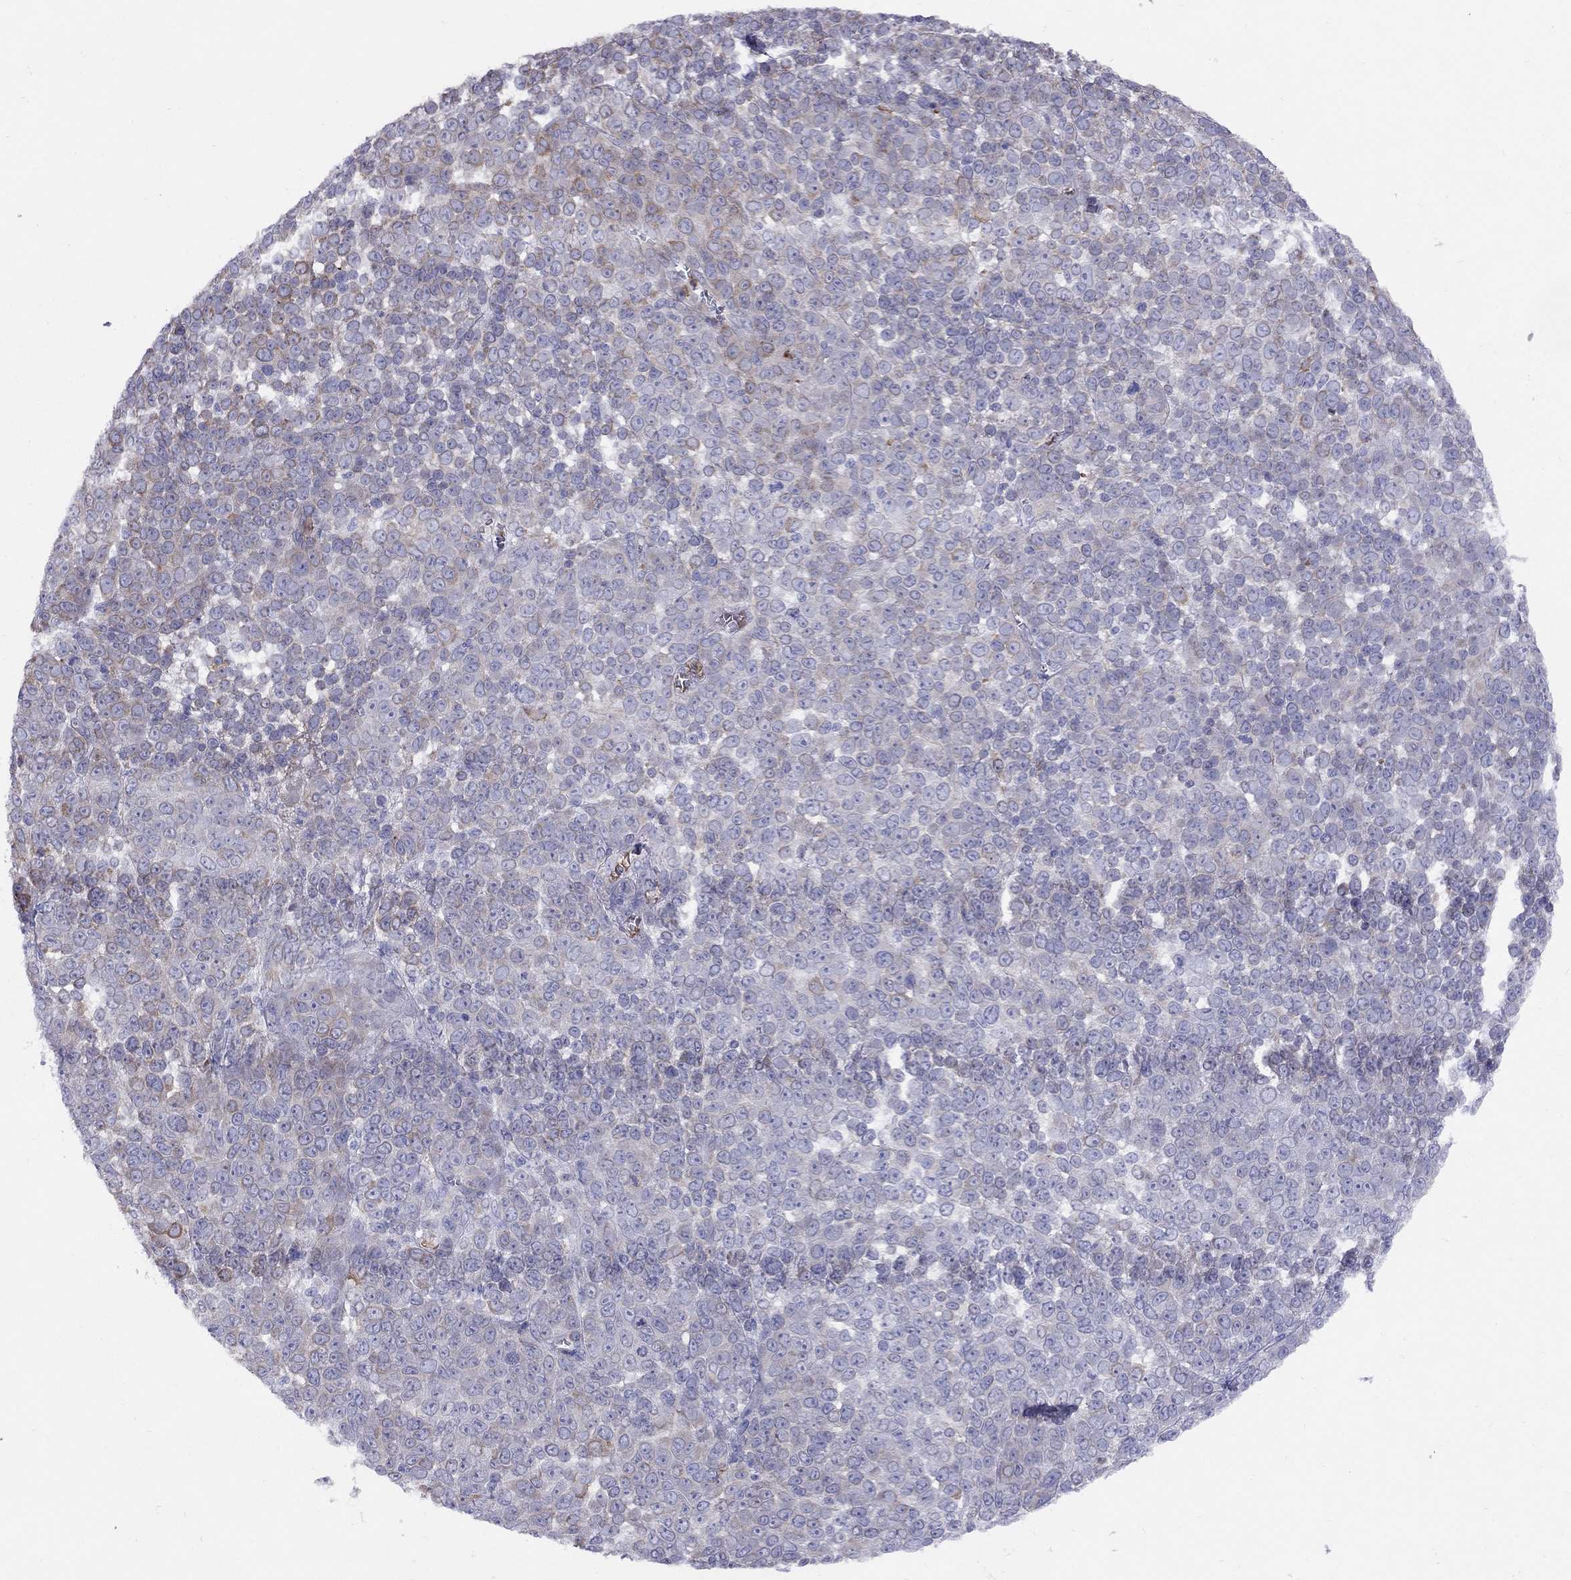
{"staining": {"intensity": "moderate", "quantity": "25%-75%", "location": "cytoplasmic/membranous"}, "tissue": "melanoma", "cell_type": "Tumor cells", "image_type": "cancer", "snomed": [{"axis": "morphology", "description": "Malignant melanoma, NOS"}, {"axis": "topography", "description": "Skin"}], "caption": "Melanoma tissue exhibits moderate cytoplasmic/membranous expression in about 25%-75% of tumor cells, visualized by immunohistochemistry. (DAB IHC with brightfield microscopy, high magnification).", "gene": "SPINT4", "patient": {"sex": "female", "age": 95}}